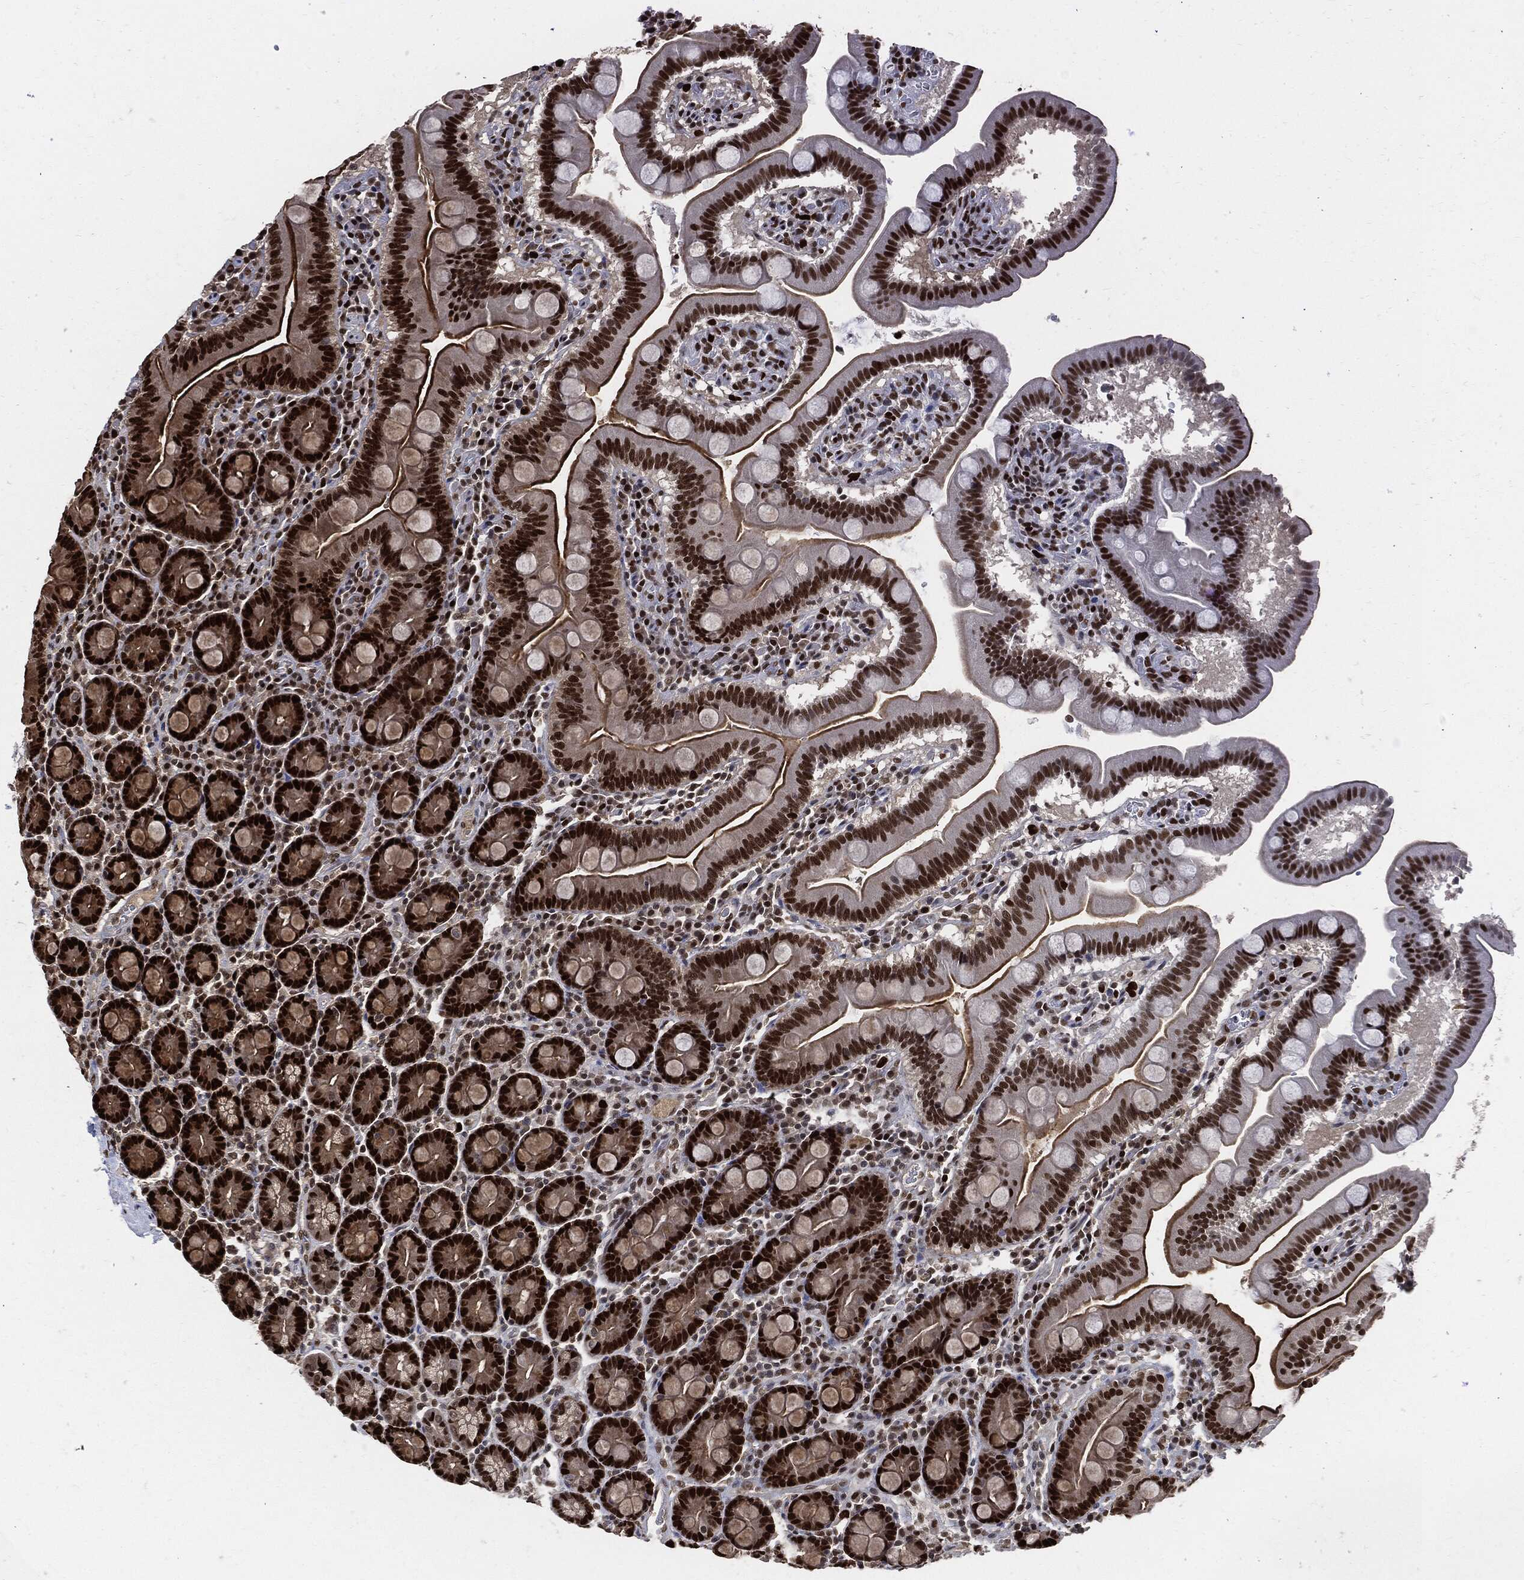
{"staining": {"intensity": "strong", "quantity": ">75%", "location": "nuclear"}, "tissue": "duodenum", "cell_type": "Glandular cells", "image_type": "normal", "snomed": [{"axis": "morphology", "description": "Normal tissue, NOS"}, {"axis": "topography", "description": "Duodenum"}], "caption": "High-magnification brightfield microscopy of unremarkable duodenum stained with DAB (3,3'-diaminobenzidine) (brown) and counterstained with hematoxylin (blue). glandular cells exhibit strong nuclear expression is identified in approximately>75% of cells.", "gene": "PCNA", "patient": {"sex": "male", "age": 59}}